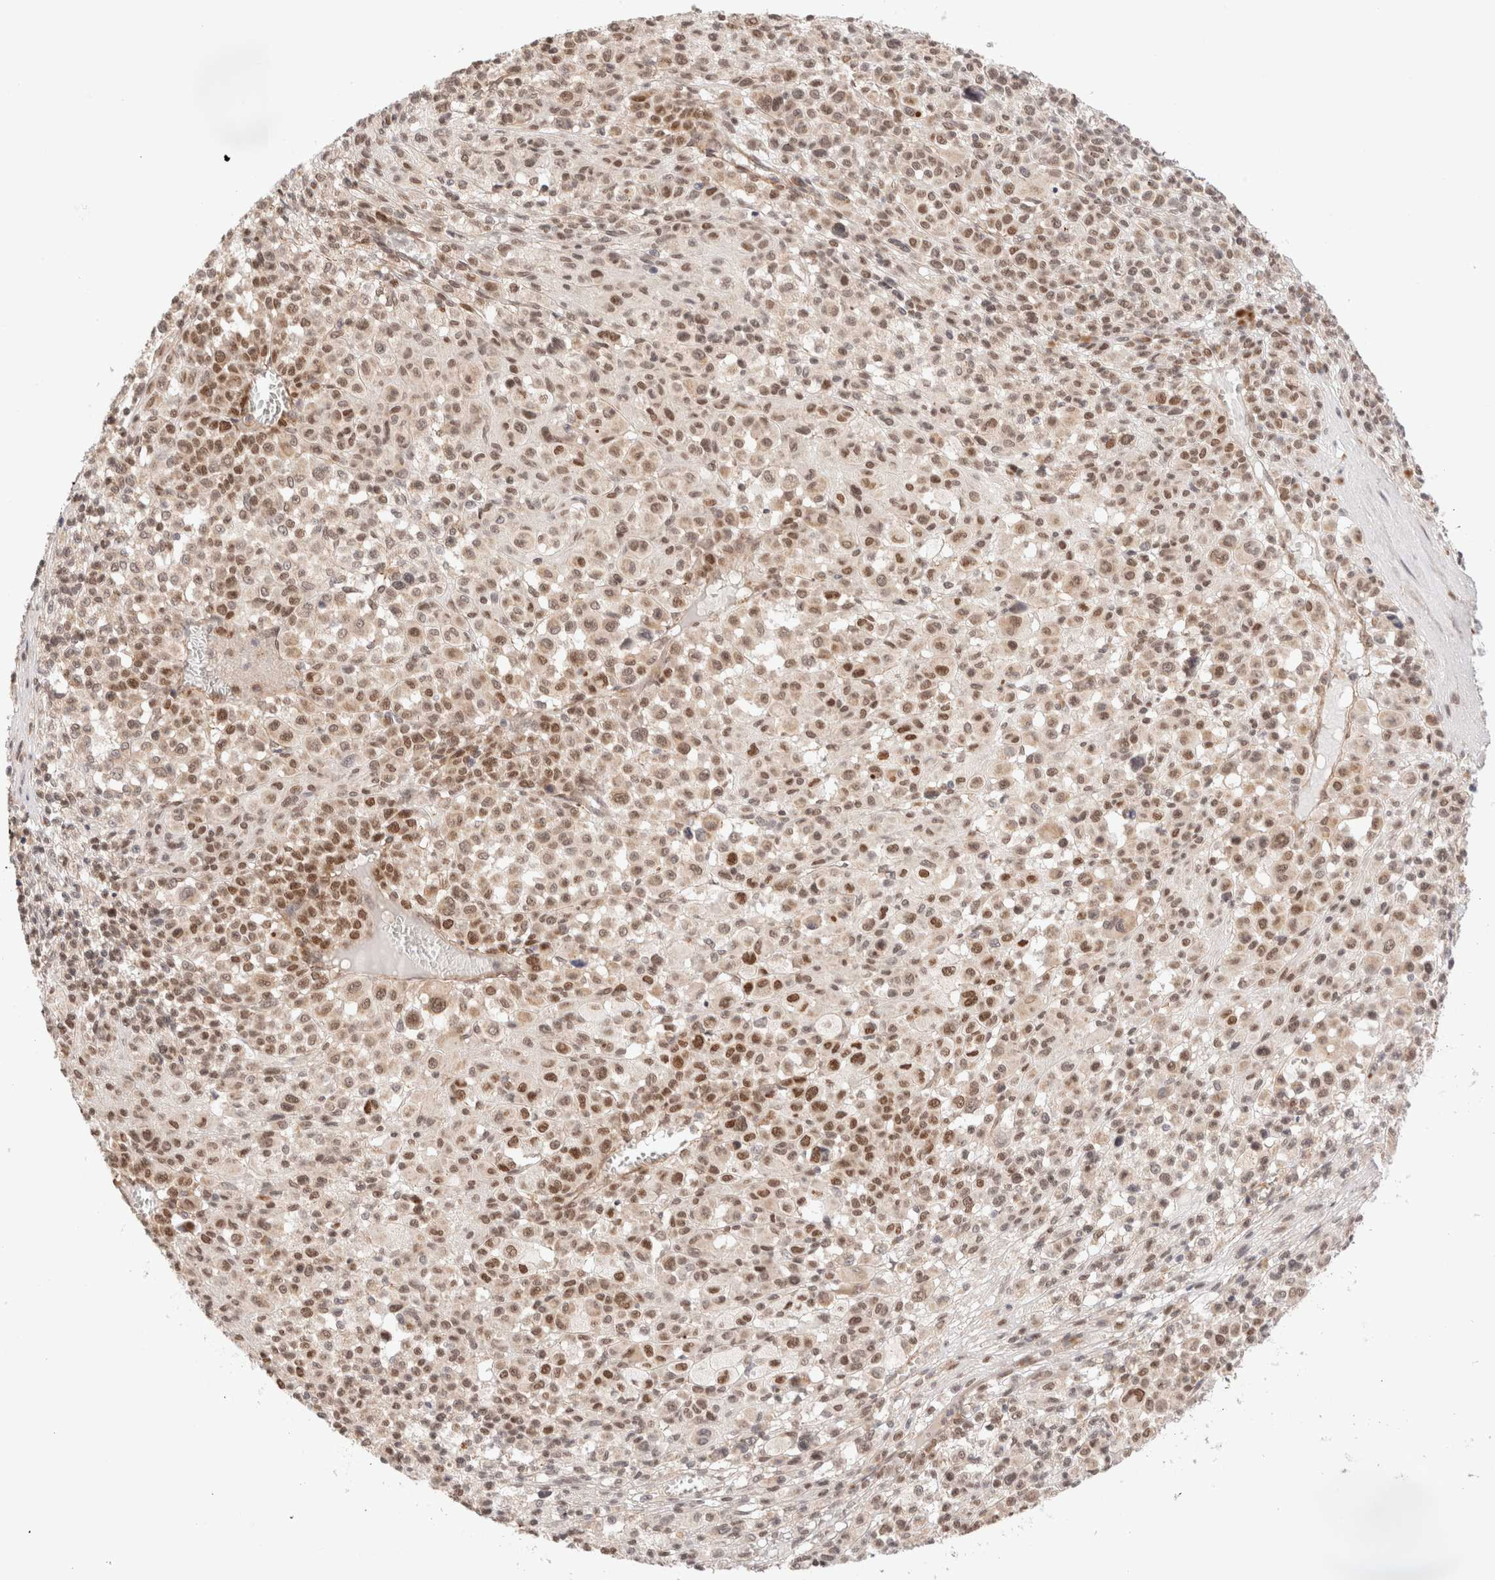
{"staining": {"intensity": "strong", "quantity": "25%-75%", "location": "nuclear"}, "tissue": "melanoma", "cell_type": "Tumor cells", "image_type": "cancer", "snomed": [{"axis": "morphology", "description": "Malignant melanoma, Metastatic site"}, {"axis": "topography", "description": "Skin"}], "caption": "Immunohistochemistry histopathology image of neoplastic tissue: malignant melanoma (metastatic site) stained using immunohistochemistry (IHC) exhibits high levels of strong protein expression localized specifically in the nuclear of tumor cells, appearing as a nuclear brown color.", "gene": "BRPF3", "patient": {"sex": "female", "age": 74}}